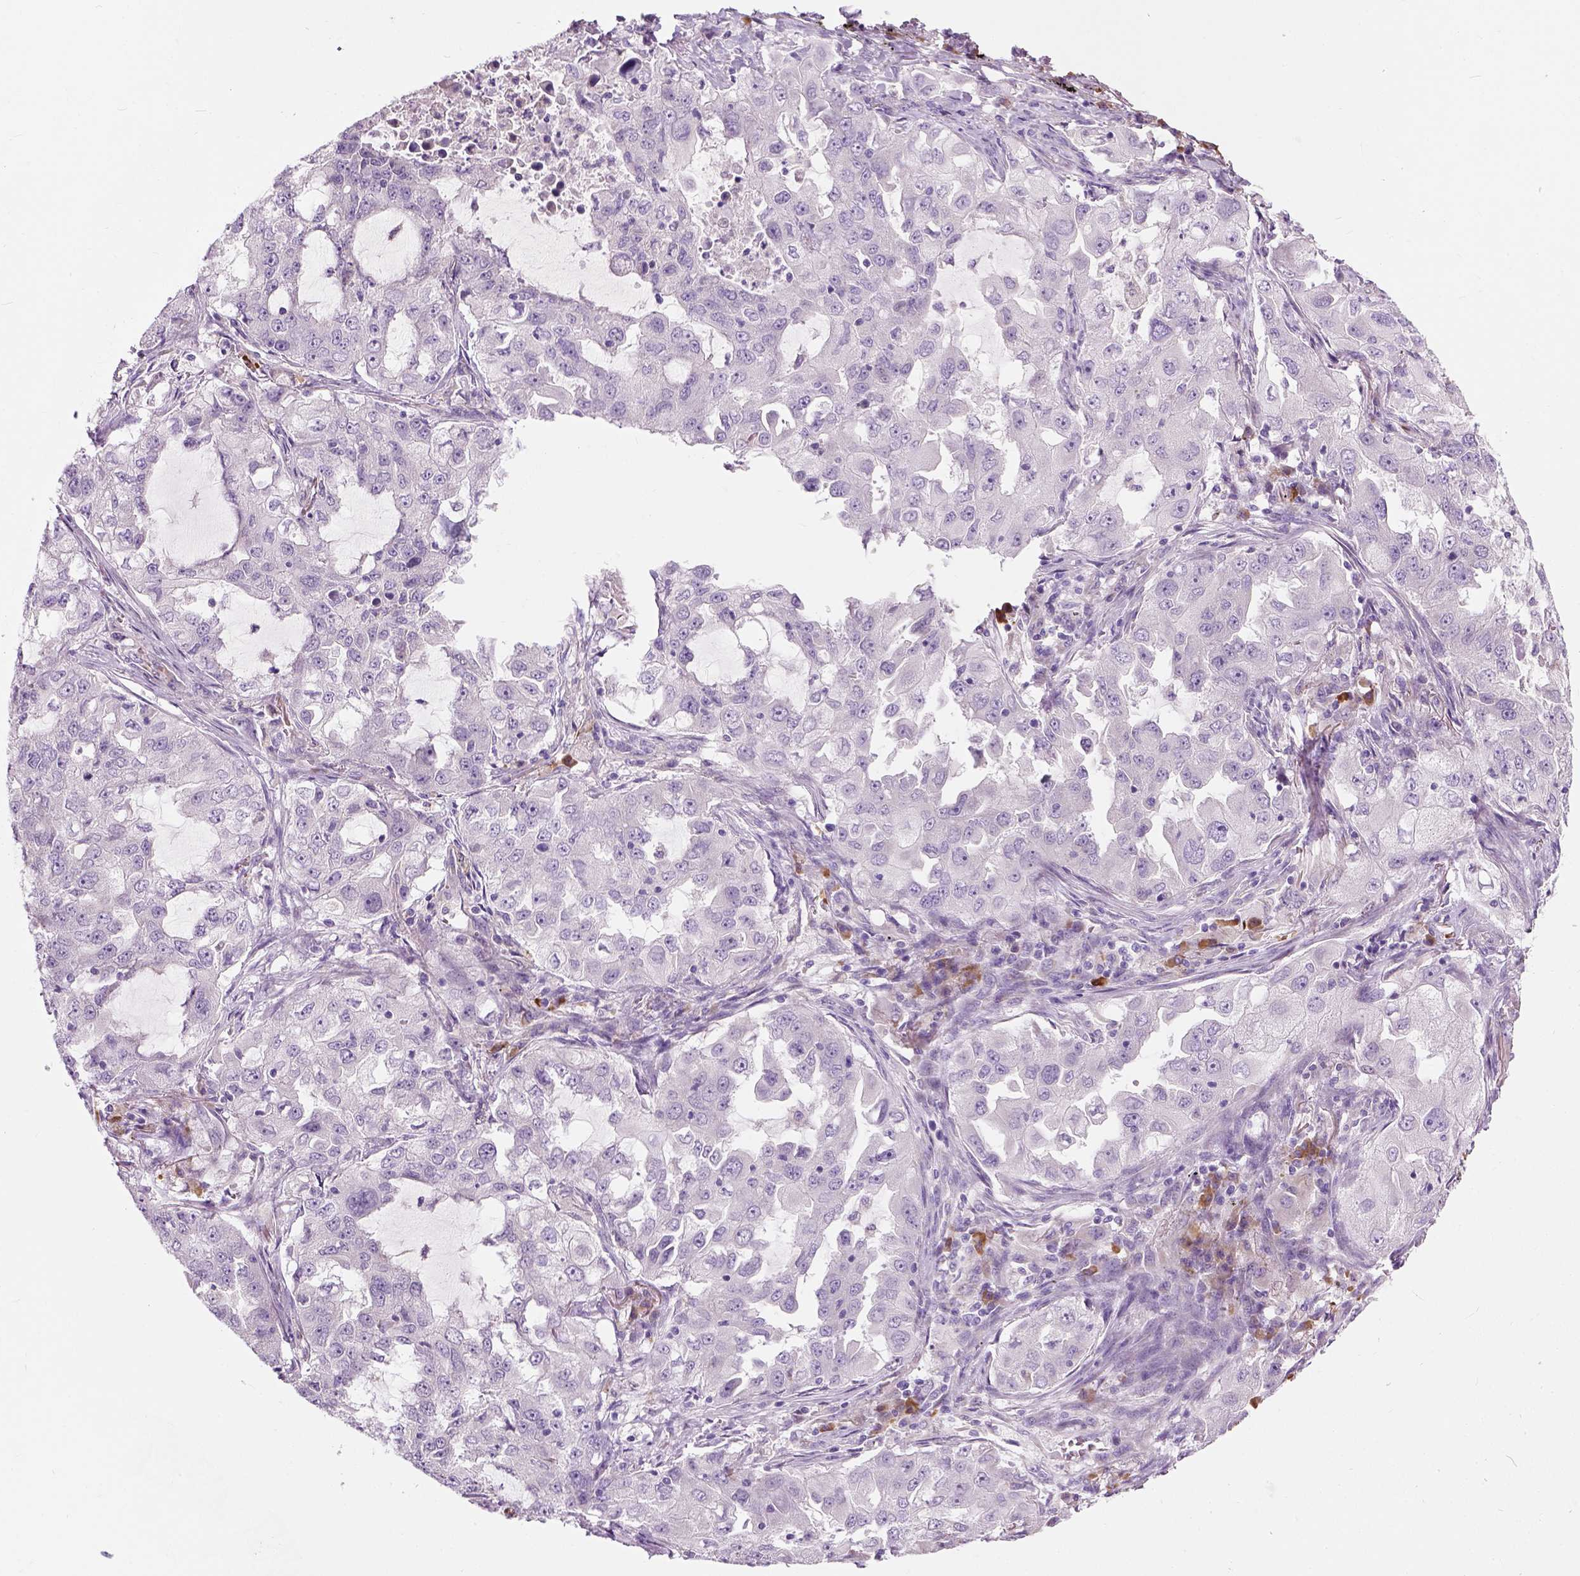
{"staining": {"intensity": "negative", "quantity": "none", "location": "none"}, "tissue": "lung cancer", "cell_type": "Tumor cells", "image_type": "cancer", "snomed": [{"axis": "morphology", "description": "Adenocarcinoma, NOS"}, {"axis": "topography", "description": "Lung"}], "caption": "The immunohistochemistry histopathology image has no significant staining in tumor cells of lung cancer tissue. (DAB immunohistochemistry (IHC) with hematoxylin counter stain).", "gene": "TRIM72", "patient": {"sex": "female", "age": 61}}